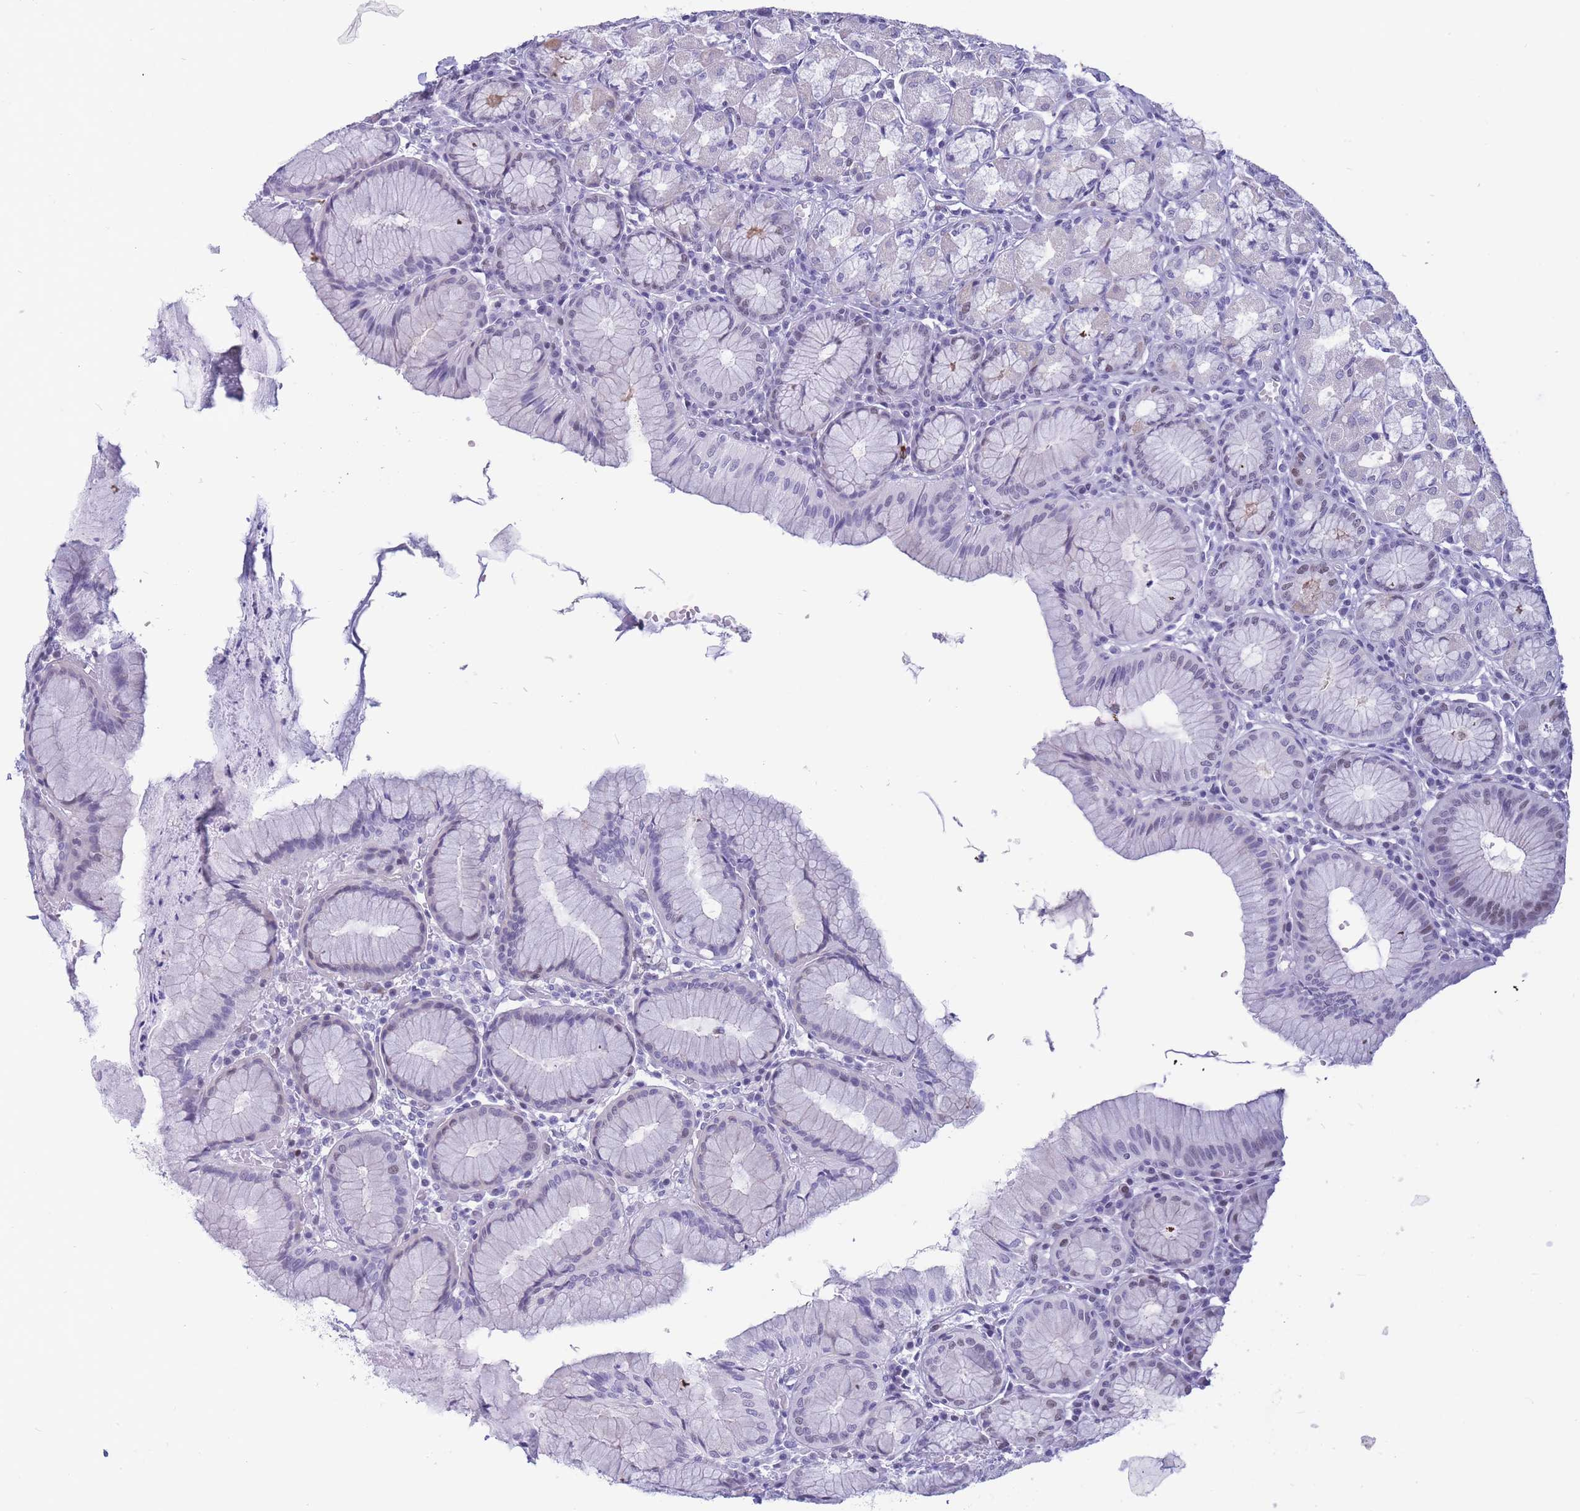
{"staining": {"intensity": "moderate", "quantity": "<25%", "location": "nuclear"}, "tissue": "stomach", "cell_type": "Glandular cells", "image_type": "normal", "snomed": [{"axis": "morphology", "description": "Normal tissue, NOS"}, {"axis": "topography", "description": "Stomach"}], "caption": "IHC of normal human stomach demonstrates low levels of moderate nuclear staining in about <25% of glandular cells.", "gene": "NASP", "patient": {"sex": "male", "age": 55}}